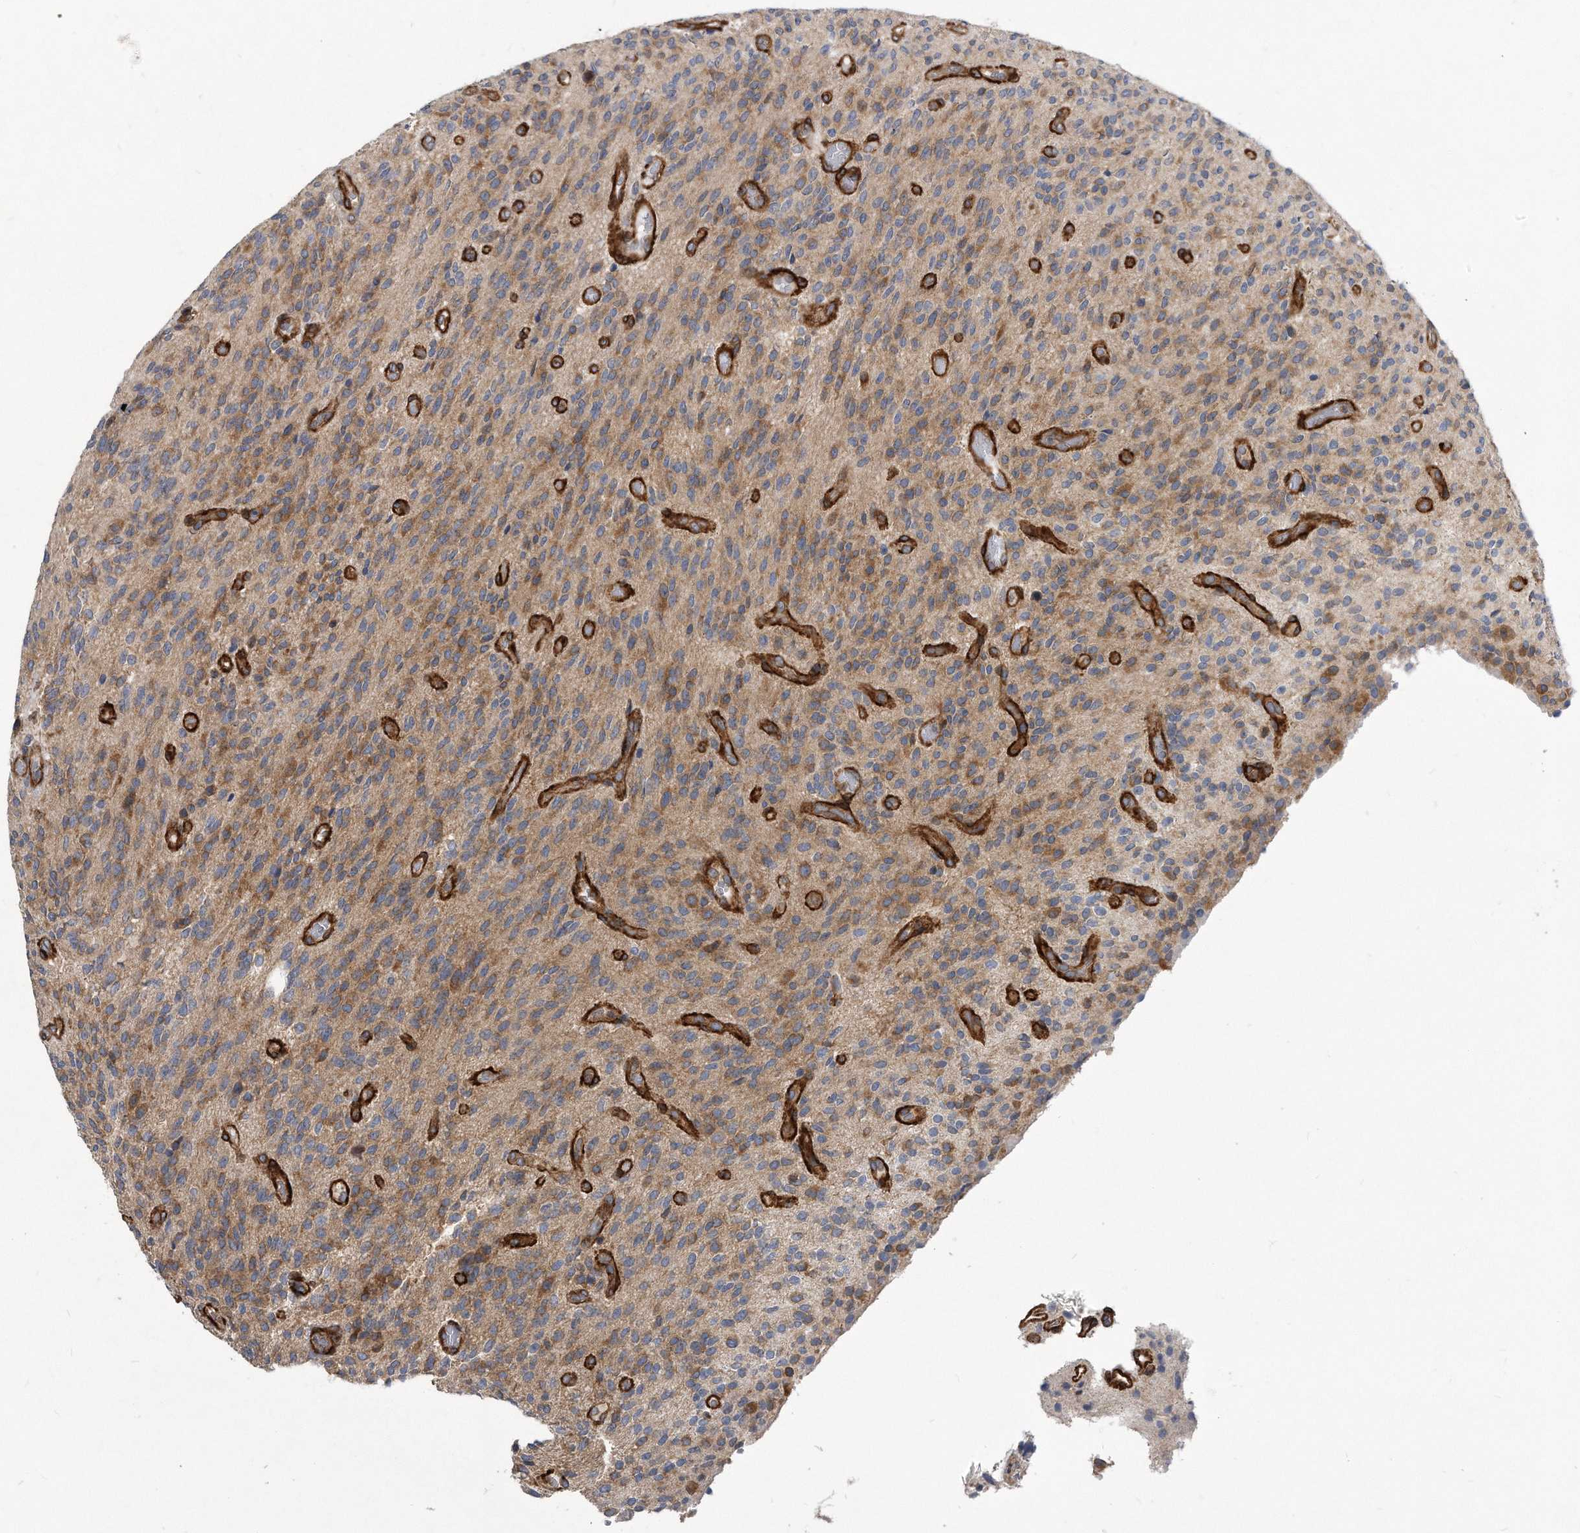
{"staining": {"intensity": "moderate", "quantity": "25%-75%", "location": "cytoplasmic/membranous"}, "tissue": "glioma", "cell_type": "Tumor cells", "image_type": "cancer", "snomed": [{"axis": "morphology", "description": "Glioma, malignant, High grade"}, {"axis": "topography", "description": "Brain"}], "caption": "Immunohistochemistry (DAB (3,3'-diaminobenzidine)) staining of glioma demonstrates moderate cytoplasmic/membranous protein staining in approximately 25%-75% of tumor cells.", "gene": "EIF2B4", "patient": {"sex": "male", "age": 34}}